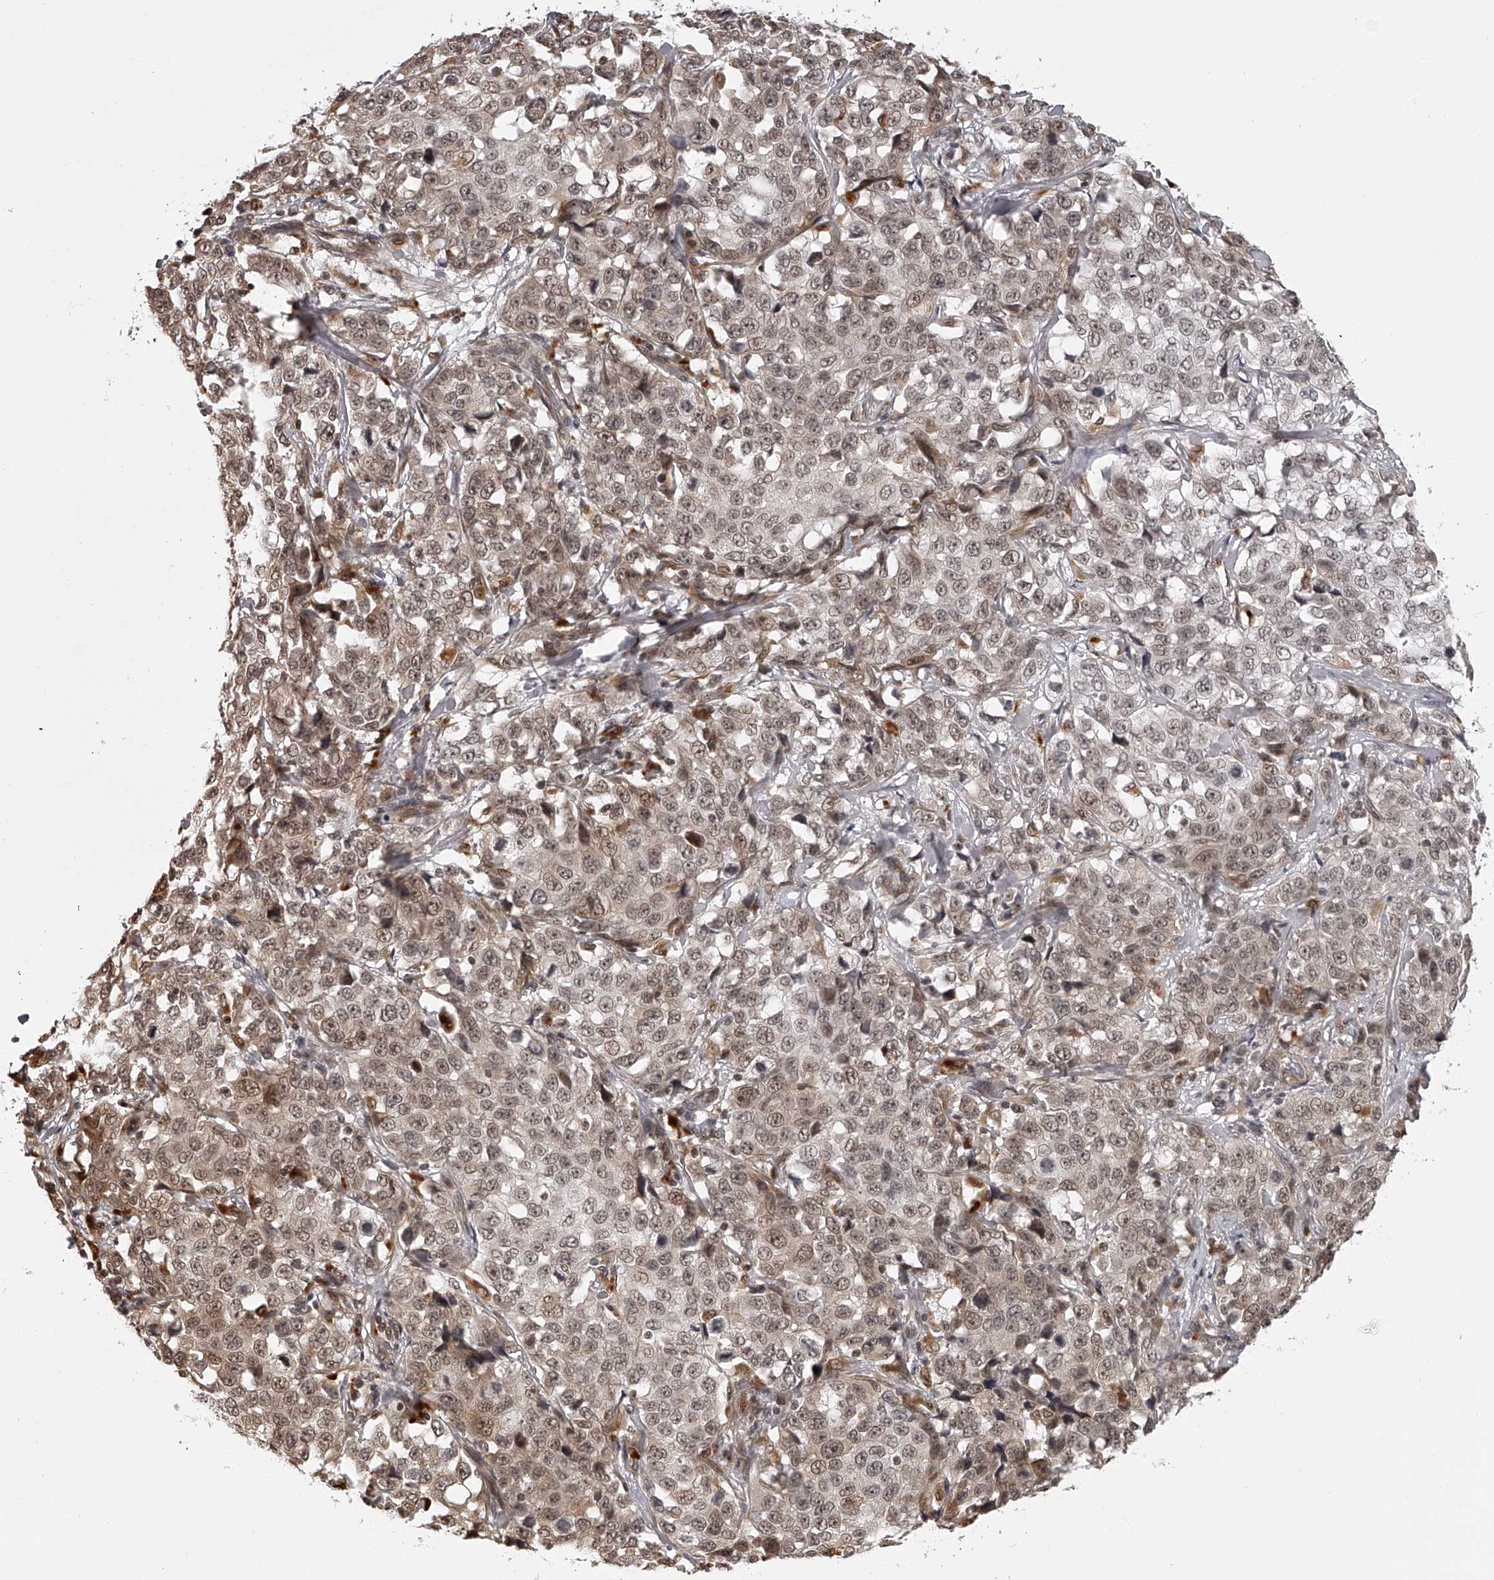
{"staining": {"intensity": "moderate", "quantity": ">75%", "location": "cytoplasmic/membranous,nuclear"}, "tissue": "stomach cancer", "cell_type": "Tumor cells", "image_type": "cancer", "snomed": [{"axis": "morphology", "description": "Normal tissue, NOS"}, {"axis": "morphology", "description": "Adenocarcinoma, NOS"}, {"axis": "topography", "description": "Stomach"}], "caption": "The photomicrograph shows staining of stomach cancer, revealing moderate cytoplasmic/membranous and nuclear protein staining (brown color) within tumor cells.", "gene": "ODF2L", "patient": {"sex": "male", "age": 48}}